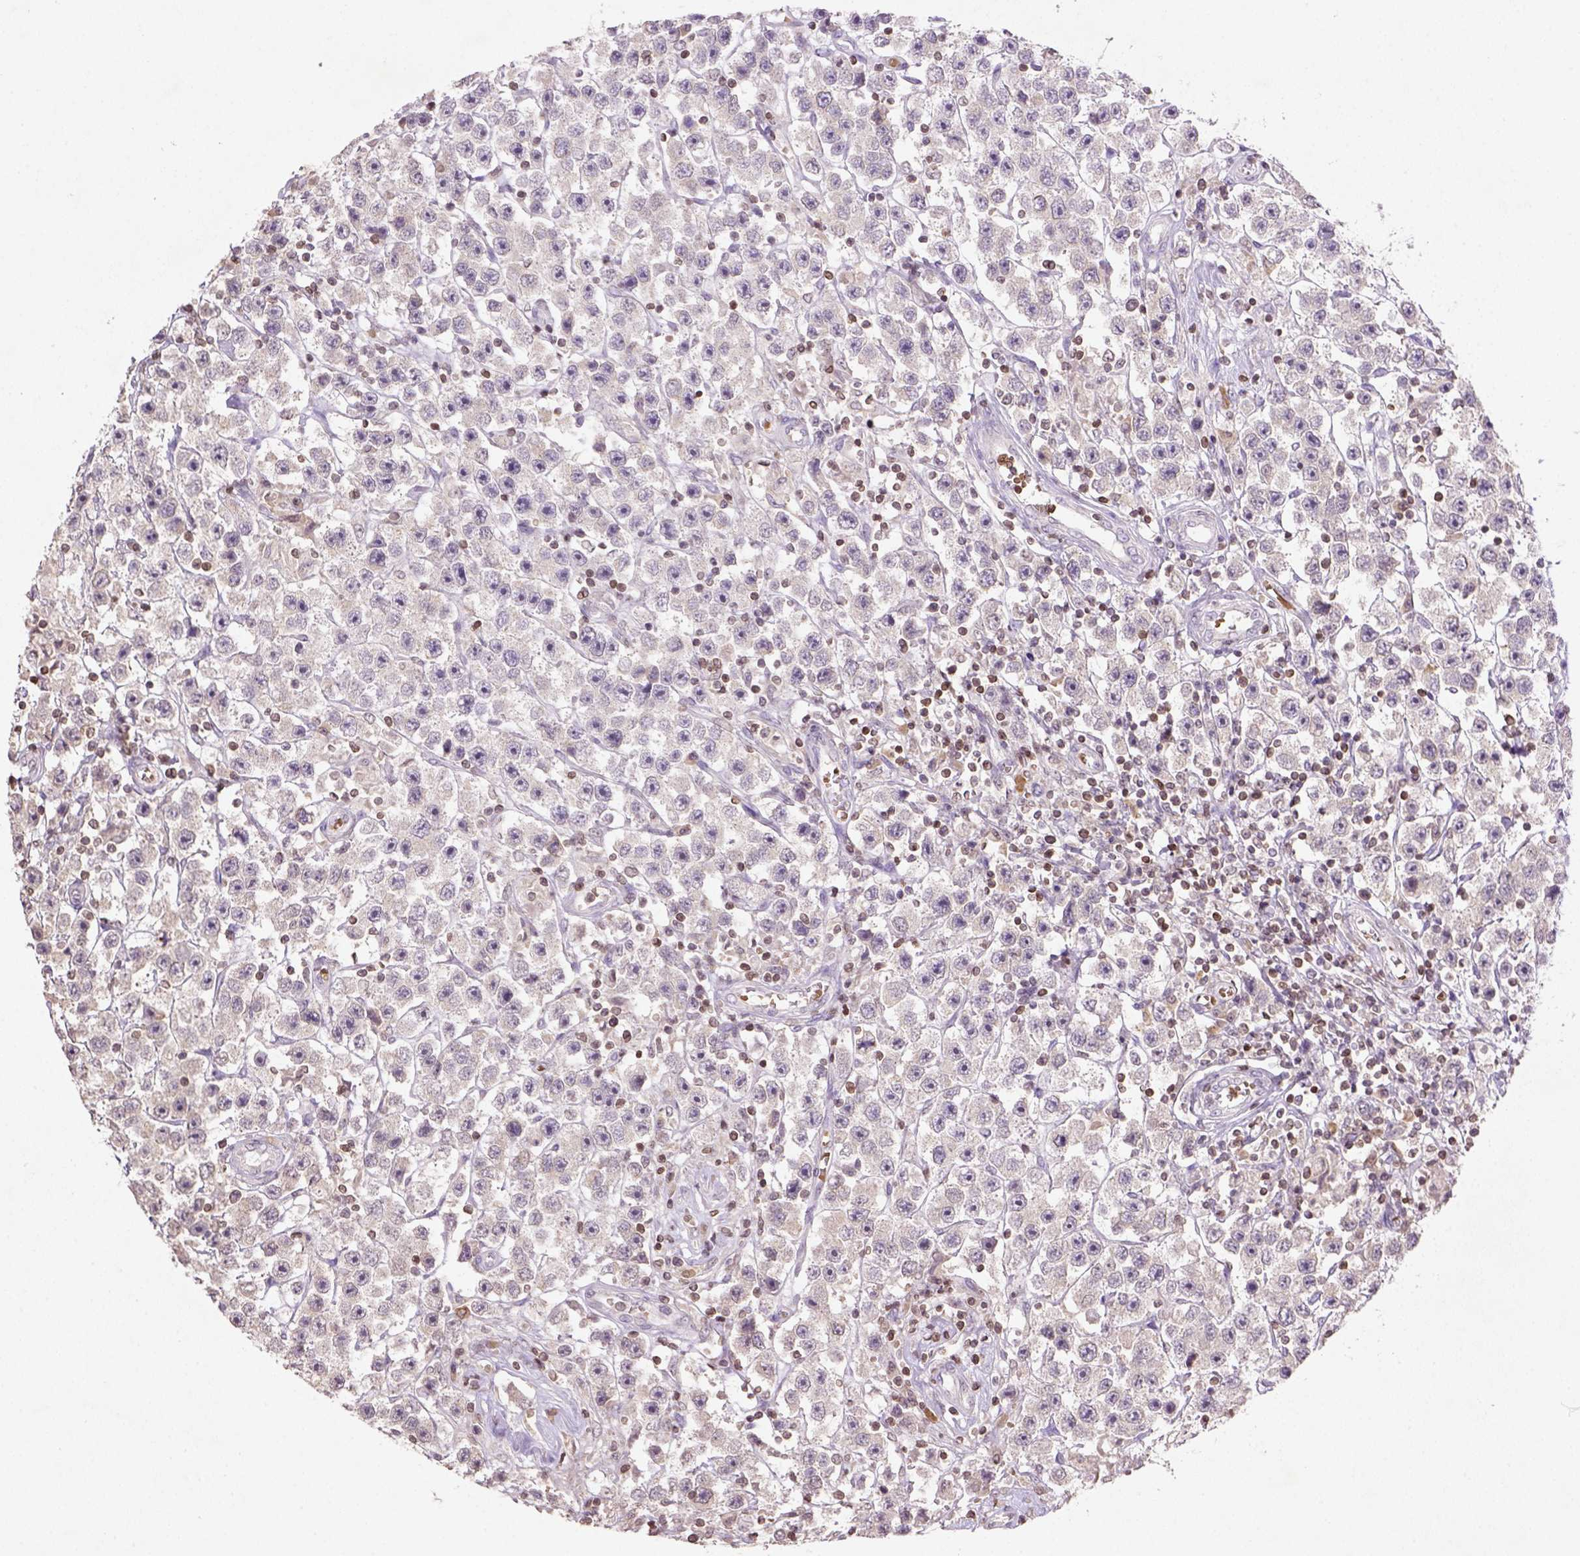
{"staining": {"intensity": "negative", "quantity": "none", "location": "none"}, "tissue": "testis cancer", "cell_type": "Tumor cells", "image_type": "cancer", "snomed": [{"axis": "morphology", "description": "Seminoma, NOS"}, {"axis": "topography", "description": "Testis"}], "caption": "Tumor cells show no significant protein positivity in testis seminoma.", "gene": "NUDT3", "patient": {"sex": "male", "age": 45}}